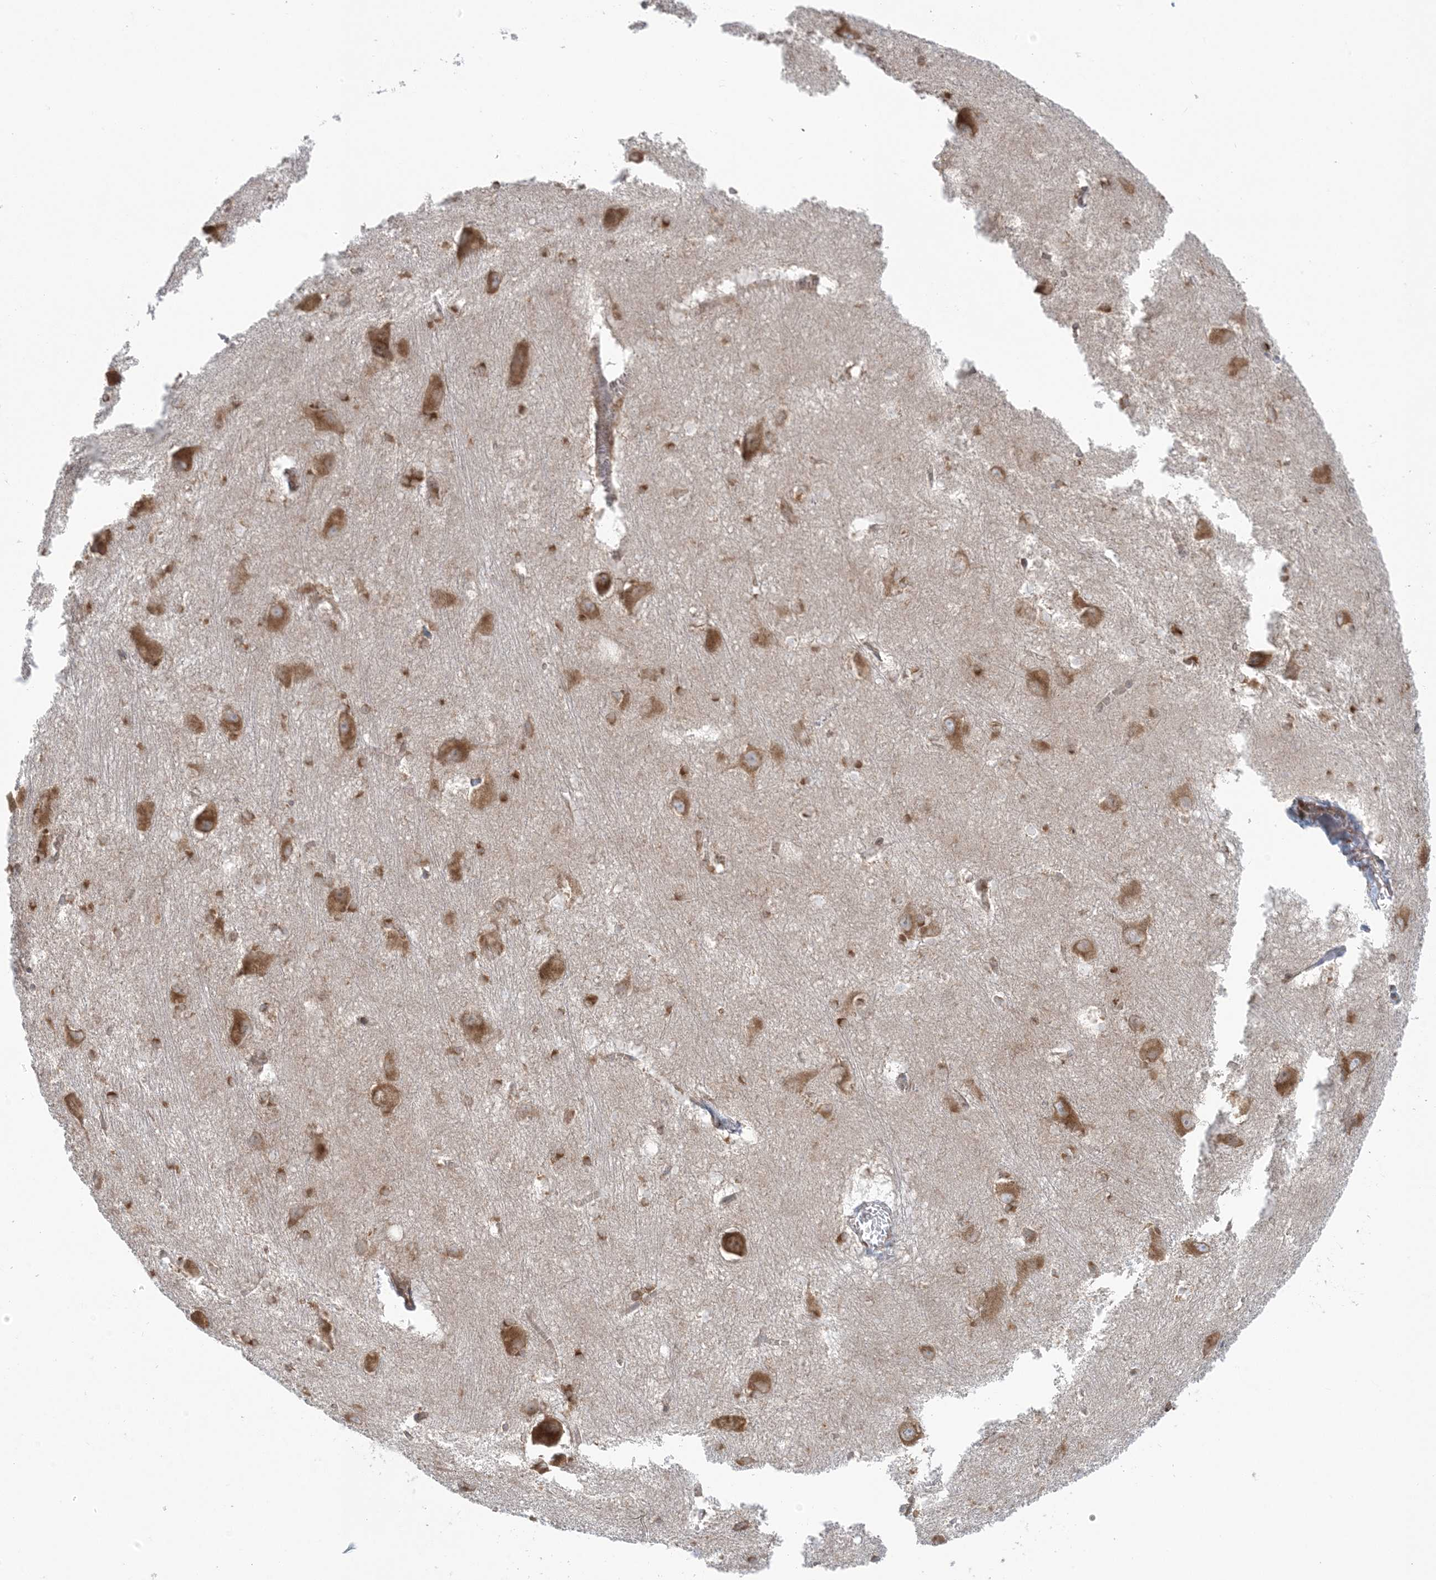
{"staining": {"intensity": "moderate", "quantity": "<25%", "location": "cytoplasmic/membranous"}, "tissue": "caudate", "cell_type": "Glial cells", "image_type": "normal", "snomed": [{"axis": "morphology", "description": "Normal tissue, NOS"}, {"axis": "topography", "description": "Lateral ventricle wall"}], "caption": "Brown immunohistochemical staining in normal caudate demonstrates moderate cytoplasmic/membranous staining in approximately <25% of glial cells.", "gene": "UBXN4", "patient": {"sex": "male", "age": 37}}